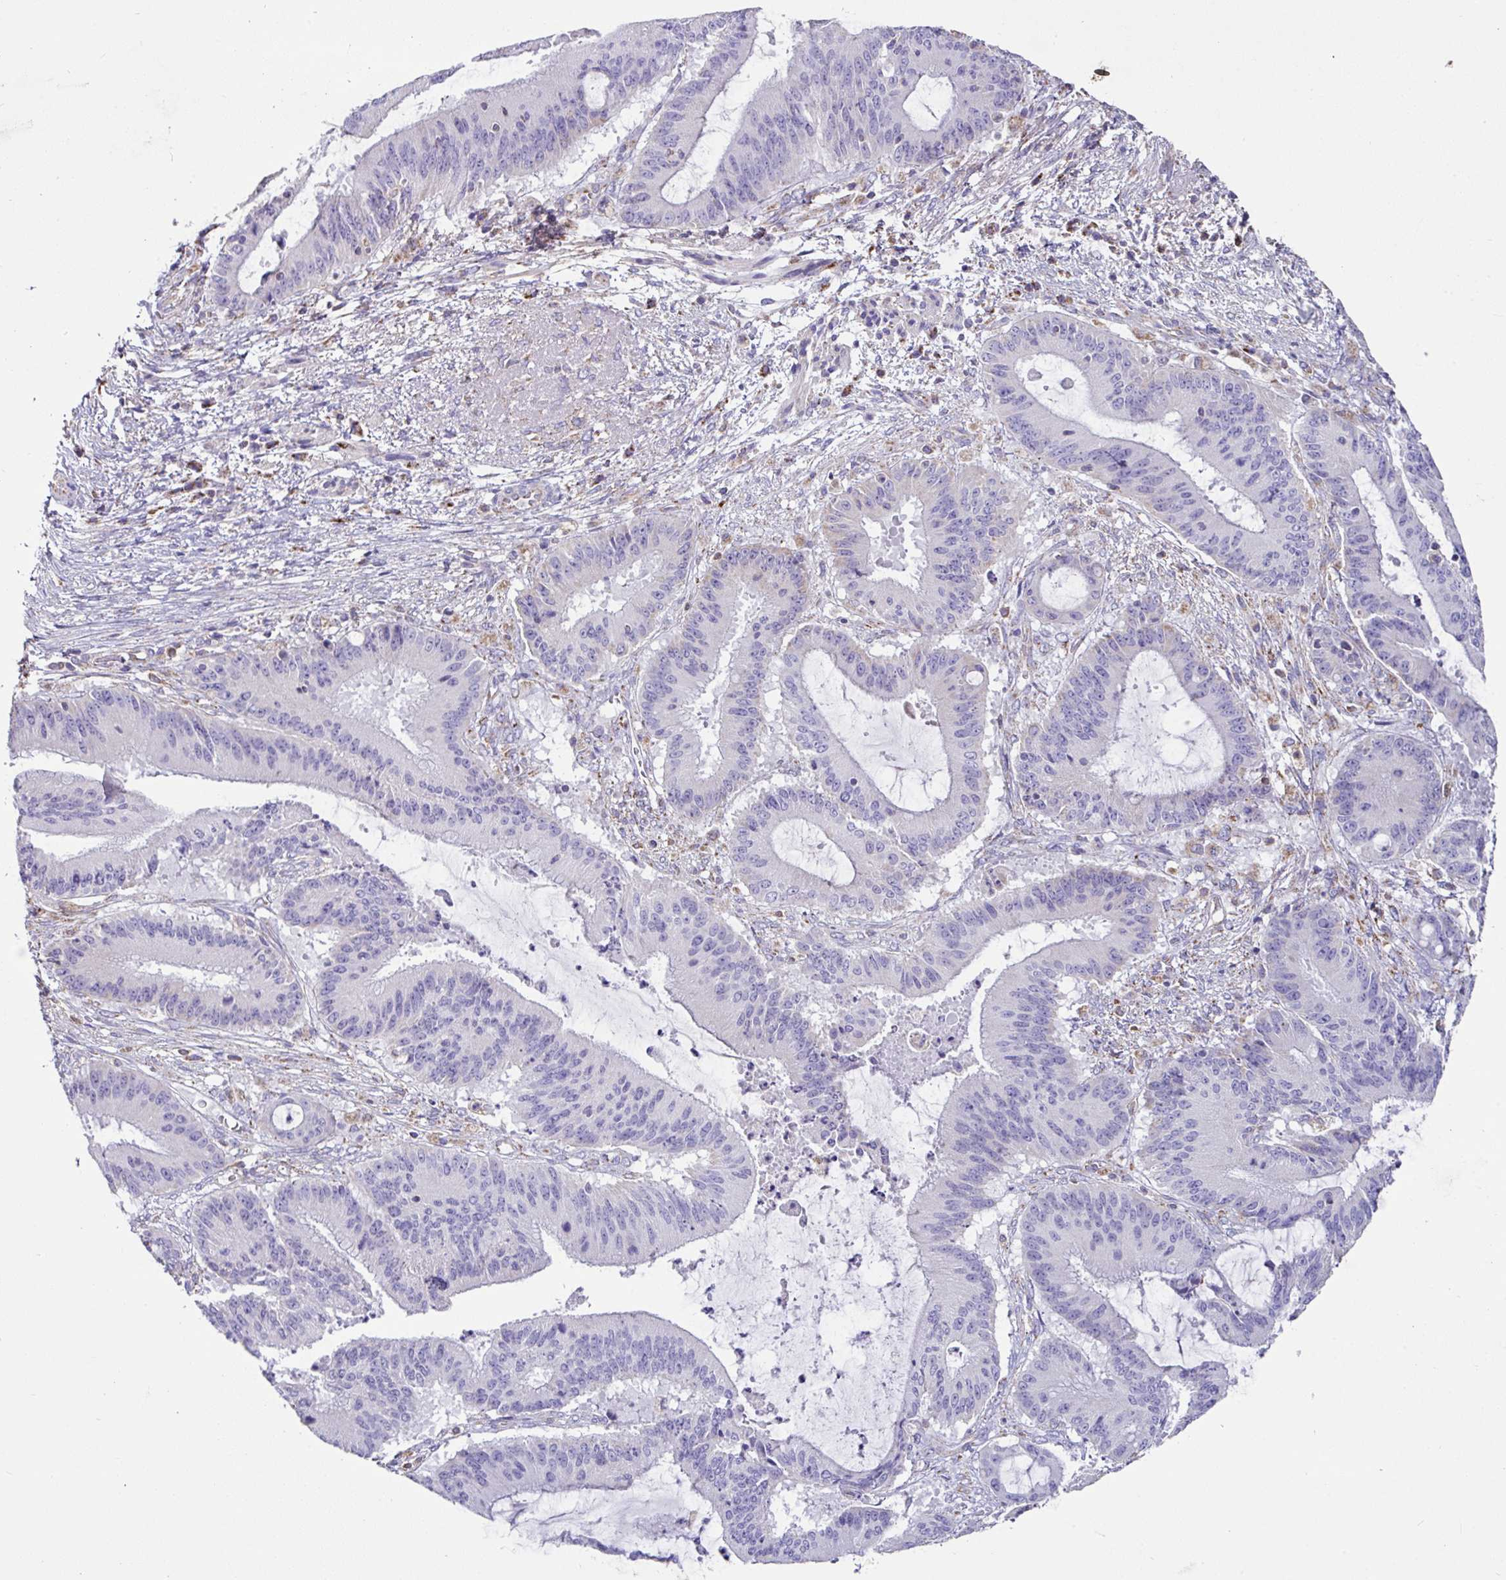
{"staining": {"intensity": "negative", "quantity": "none", "location": "none"}, "tissue": "liver cancer", "cell_type": "Tumor cells", "image_type": "cancer", "snomed": [{"axis": "morphology", "description": "Normal tissue, NOS"}, {"axis": "morphology", "description": "Cholangiocarcinoma"}, {"axis": "topography", "description": "Liver"}, {"axis": "topography", "description": "Peripheral nerve tissue"}], "caption": "Human liver cancer (cholangiocarcinoma) stained for a protein using IHC demonstrates no expression in tumor cells.", "gene": "DOK7", "patient": {"sex": "female", "age": 73}}